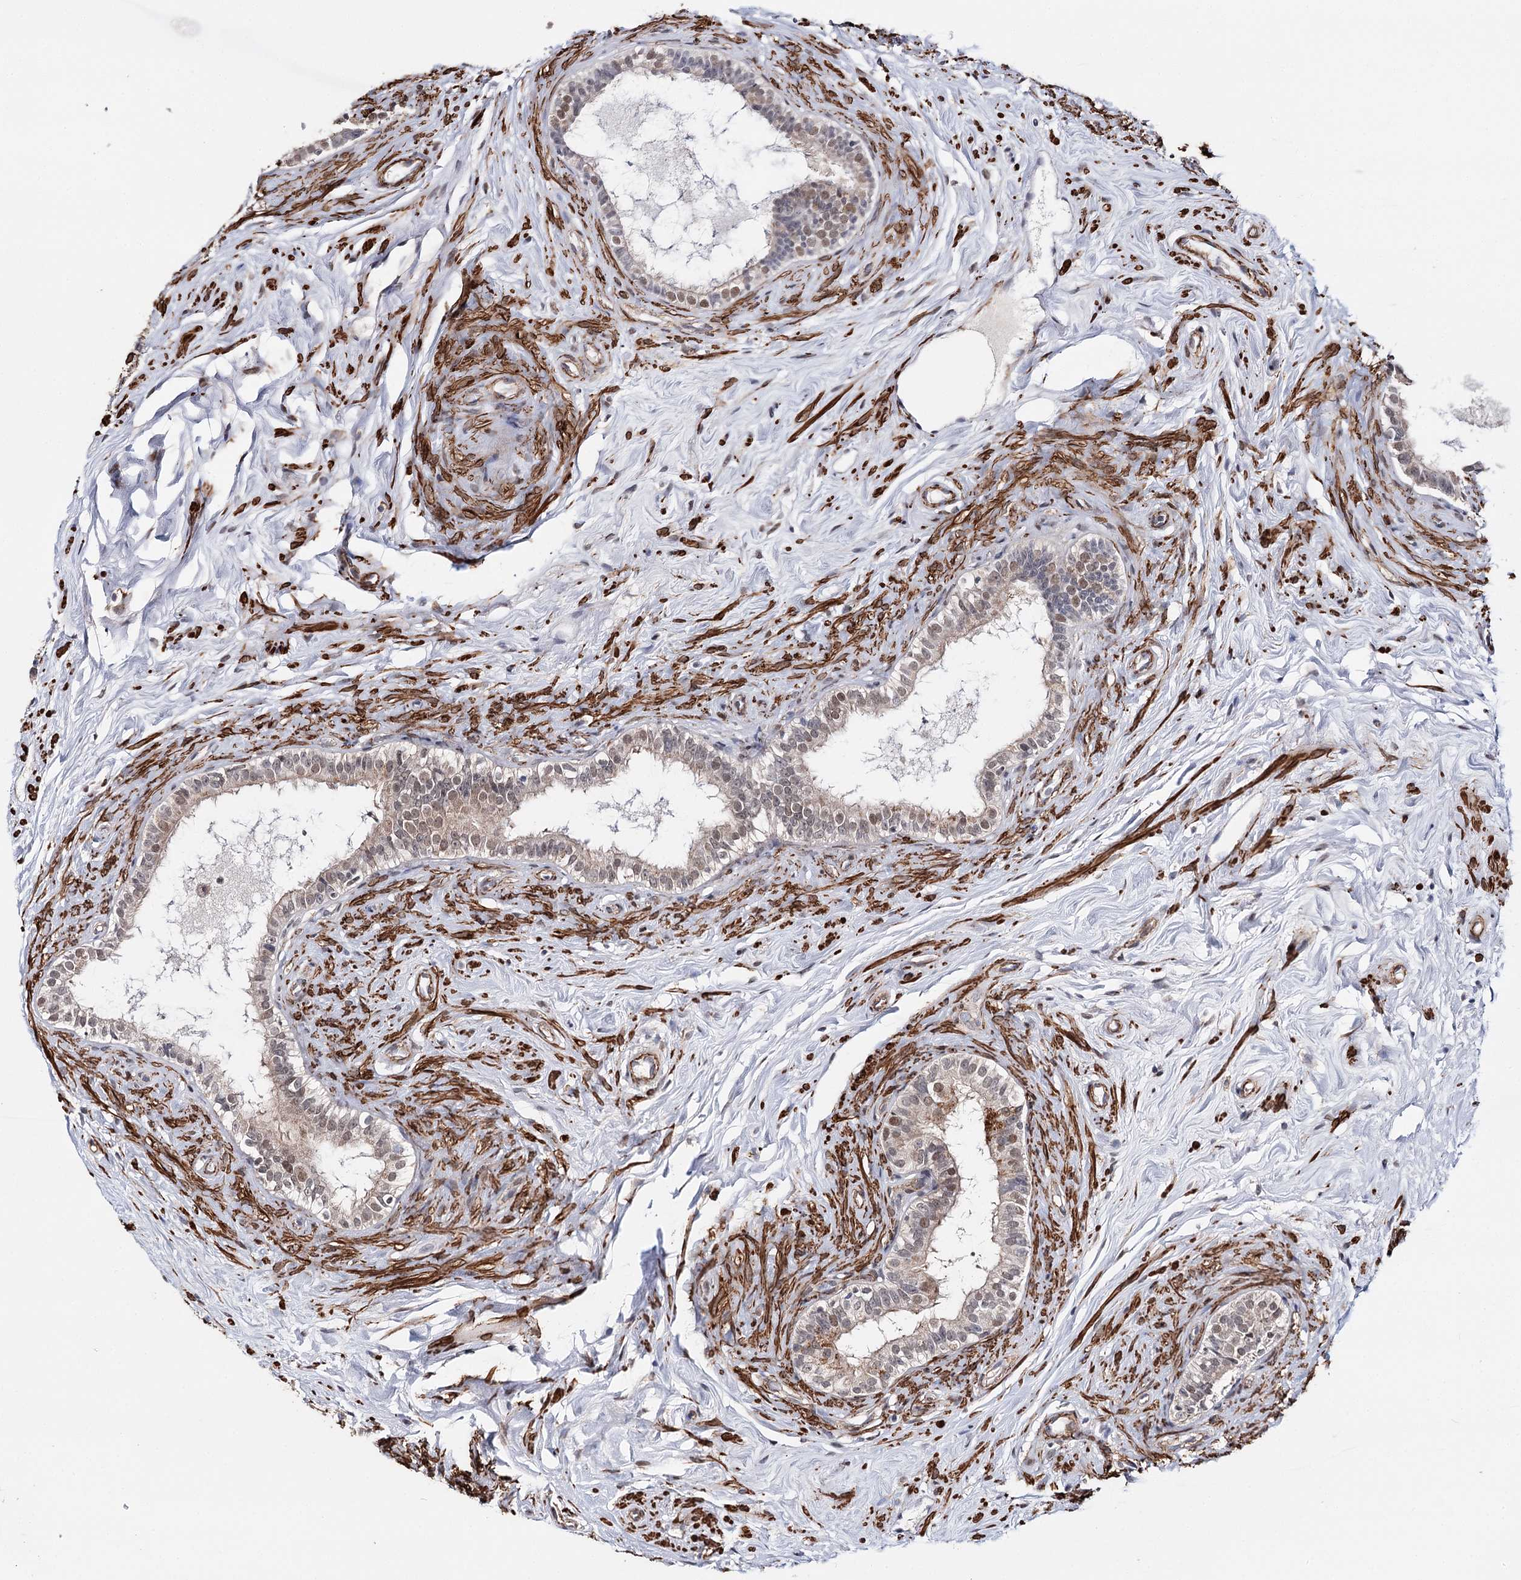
{"staining": {"intensity": "weak", "quantity": "25%-75%", "location": "cytoplasmic/membranous,nuclear"}, "tissue": "epididymis", "cell_type": "Glandular cells", "image_type": "normal", "snomed": [{"axis": "morphology", "description": "Normal tissue, NOS"}, {"axis": "topography", "description": "Epididymis"}], "caption": "Epididymis stained with DAB (3,3'-diaminobenzidine) IHC shows low levels of weak cytoplasmic/membranous,nuclear staining in about 25%-75% of glandular cells.", "gene": "CFAP46", "patient": {"sex": "male", "age": 84}}